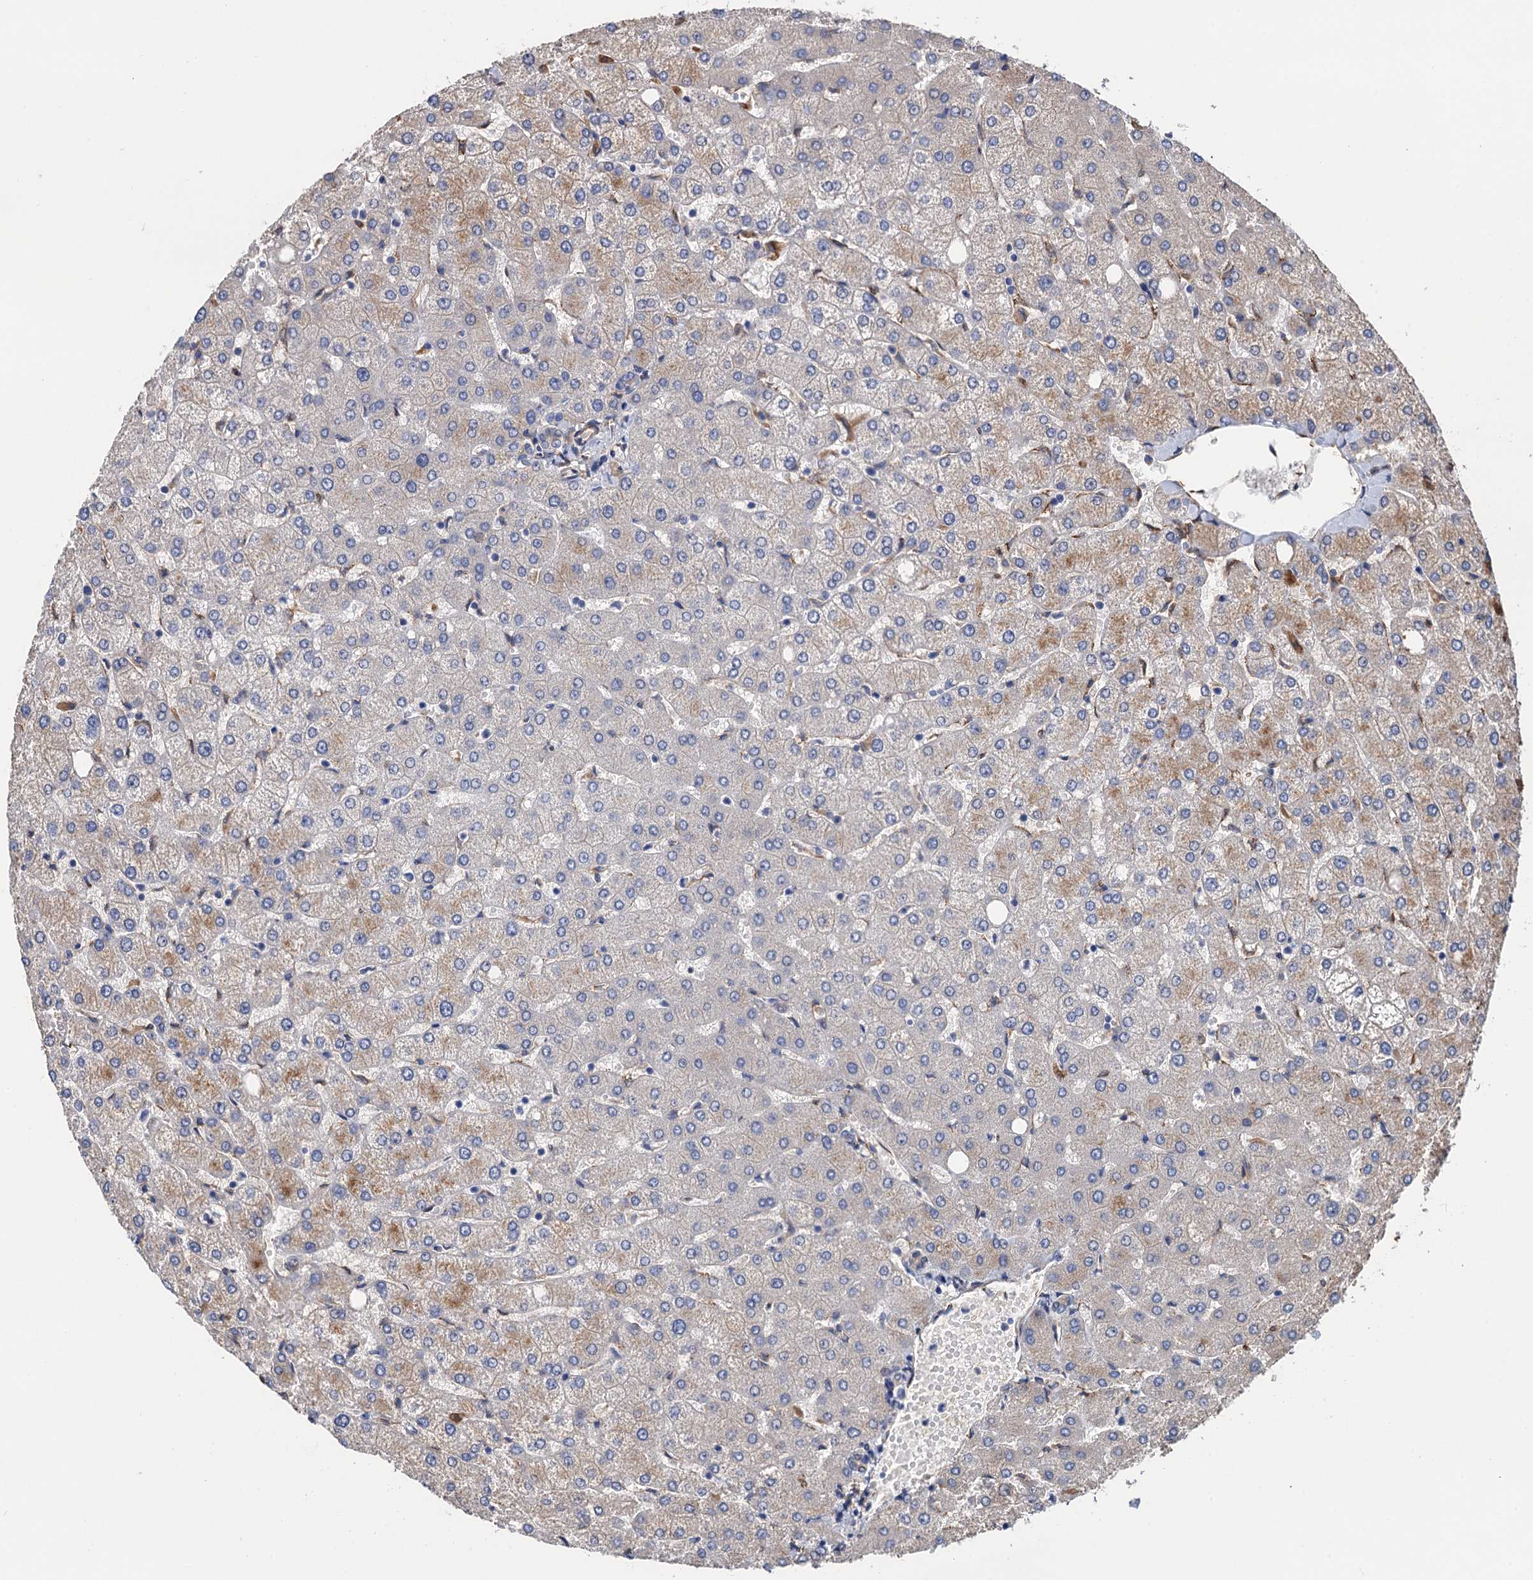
{"staining": {"intensity": "negative", "quantity": "none", "location": "none"}, "tissue": "liver", "cell_type": "Cholangiocytes", "image_type": "normal", "snomed": [{"axis": "morphology", "description": "Normal tissue, NOS"}, {"axis": "topography", "description": "Liver"}], "caption": "Cholangiocytes show no significant protein staining in normal liver. Brightfield microscopy of immunohistochemistry (IHC) stained with DAB (3,3'-diaminobenzidine) (brown) and hematoxylin (blue), captured at high magnification.", "gene": "CNNM1", "patient": {"sex": "female", "age": 54}}